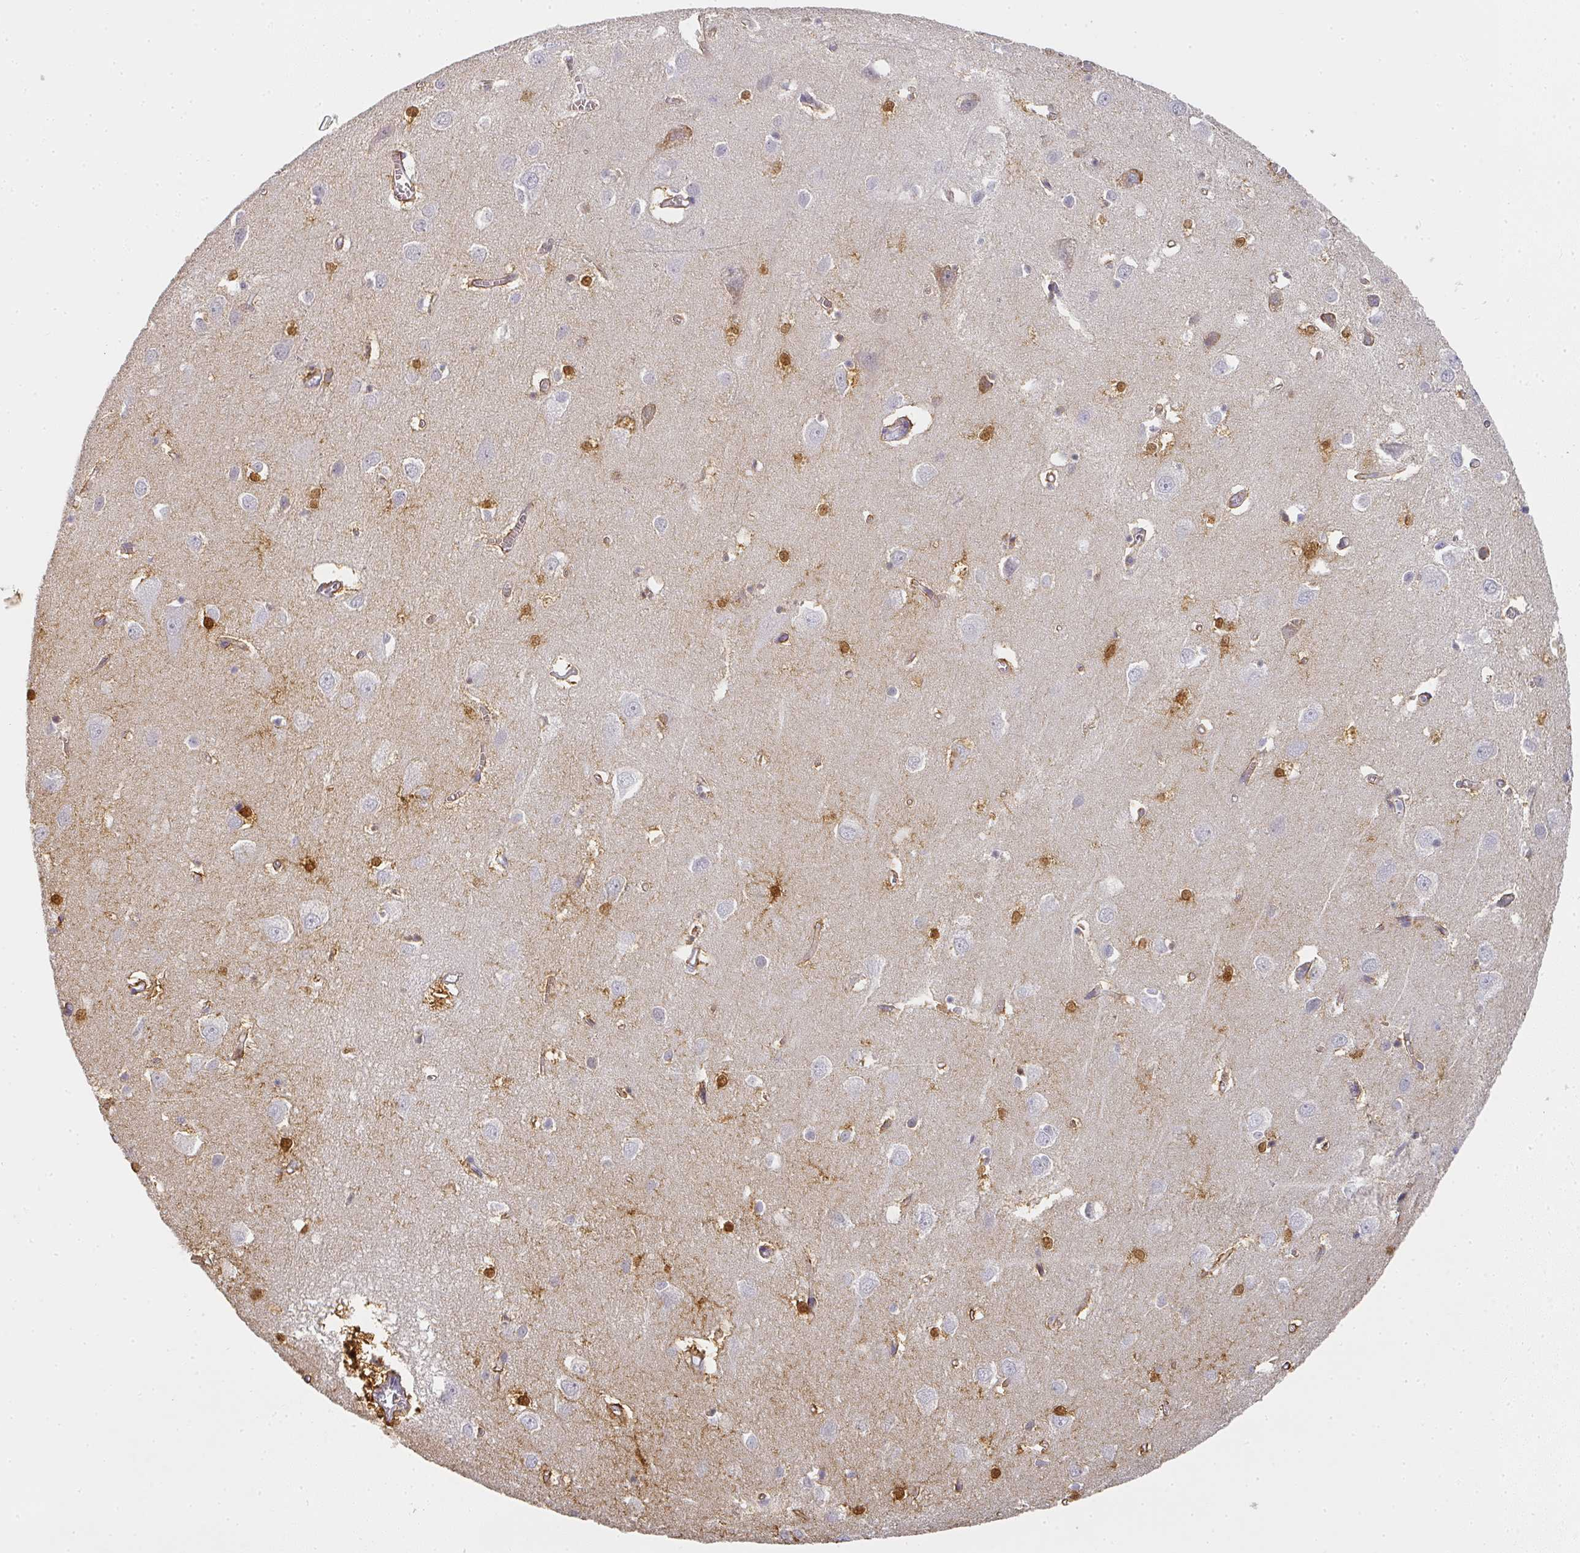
{"staining": {"intensity": "negative", "quantity": "none", "location": "none"}, "tissue": "cerebral cortex", "cell_type": "Endothelial cells", "image_type": "normal", "snomed": [{"axis": "morphology", "description": "Normal tissue, NOS"}, {"axis": "topography", "description": "Cerebral cortex"}], "caption": "IHC photomicrograph of benign cerebral cortex: human cerebral cortex stained with DAB exhibits no significant protein staining in endothelial cells.", "gene": "SHISA2", "patient": {"sex": "male", "age": 70}}